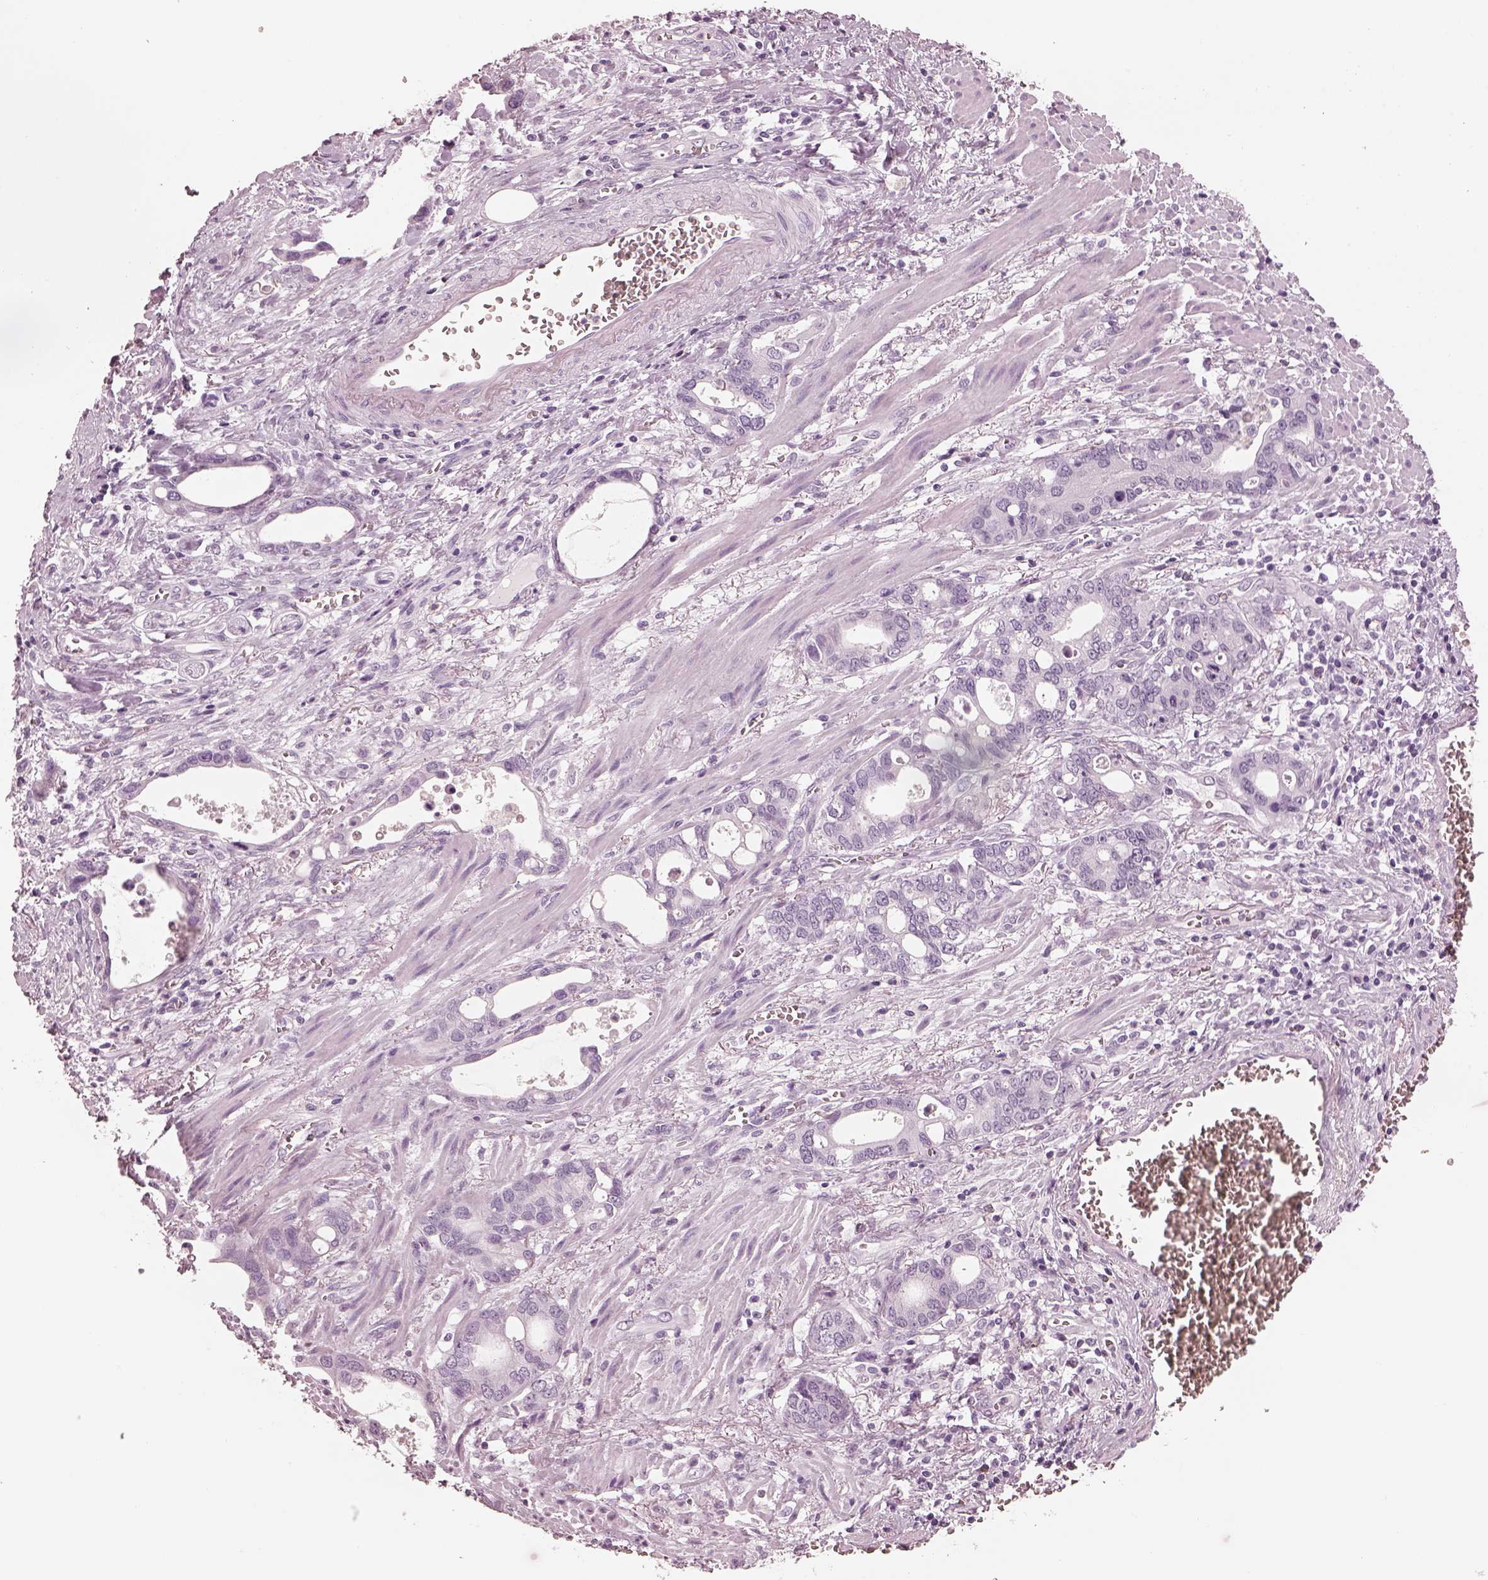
{"staining": {"intensity": "negative", "quantity": "none", "location": "none"}, "tissue": "stomach cancer", "cell_type": "Tumor cells", "image_type": "cancer", "snomed": [{"axis": "morphology", "description": "Normal tissue, NOS"}, {"axis": "morphology", "description": "Adenocarcinoma, NOS"}, {"axis": "topography", "description": "Esophagus"}, {"axis": "topography", "description": "Stomach, upper"}], "caption": "High power microscopy photomicrograph of an immunohistochemistry histopathology image of stomach adenocarcinoma, revealing no significant staining in tumor cells.", "gene": "CSH1", "patient": {"sex": "male", "age": 74}}